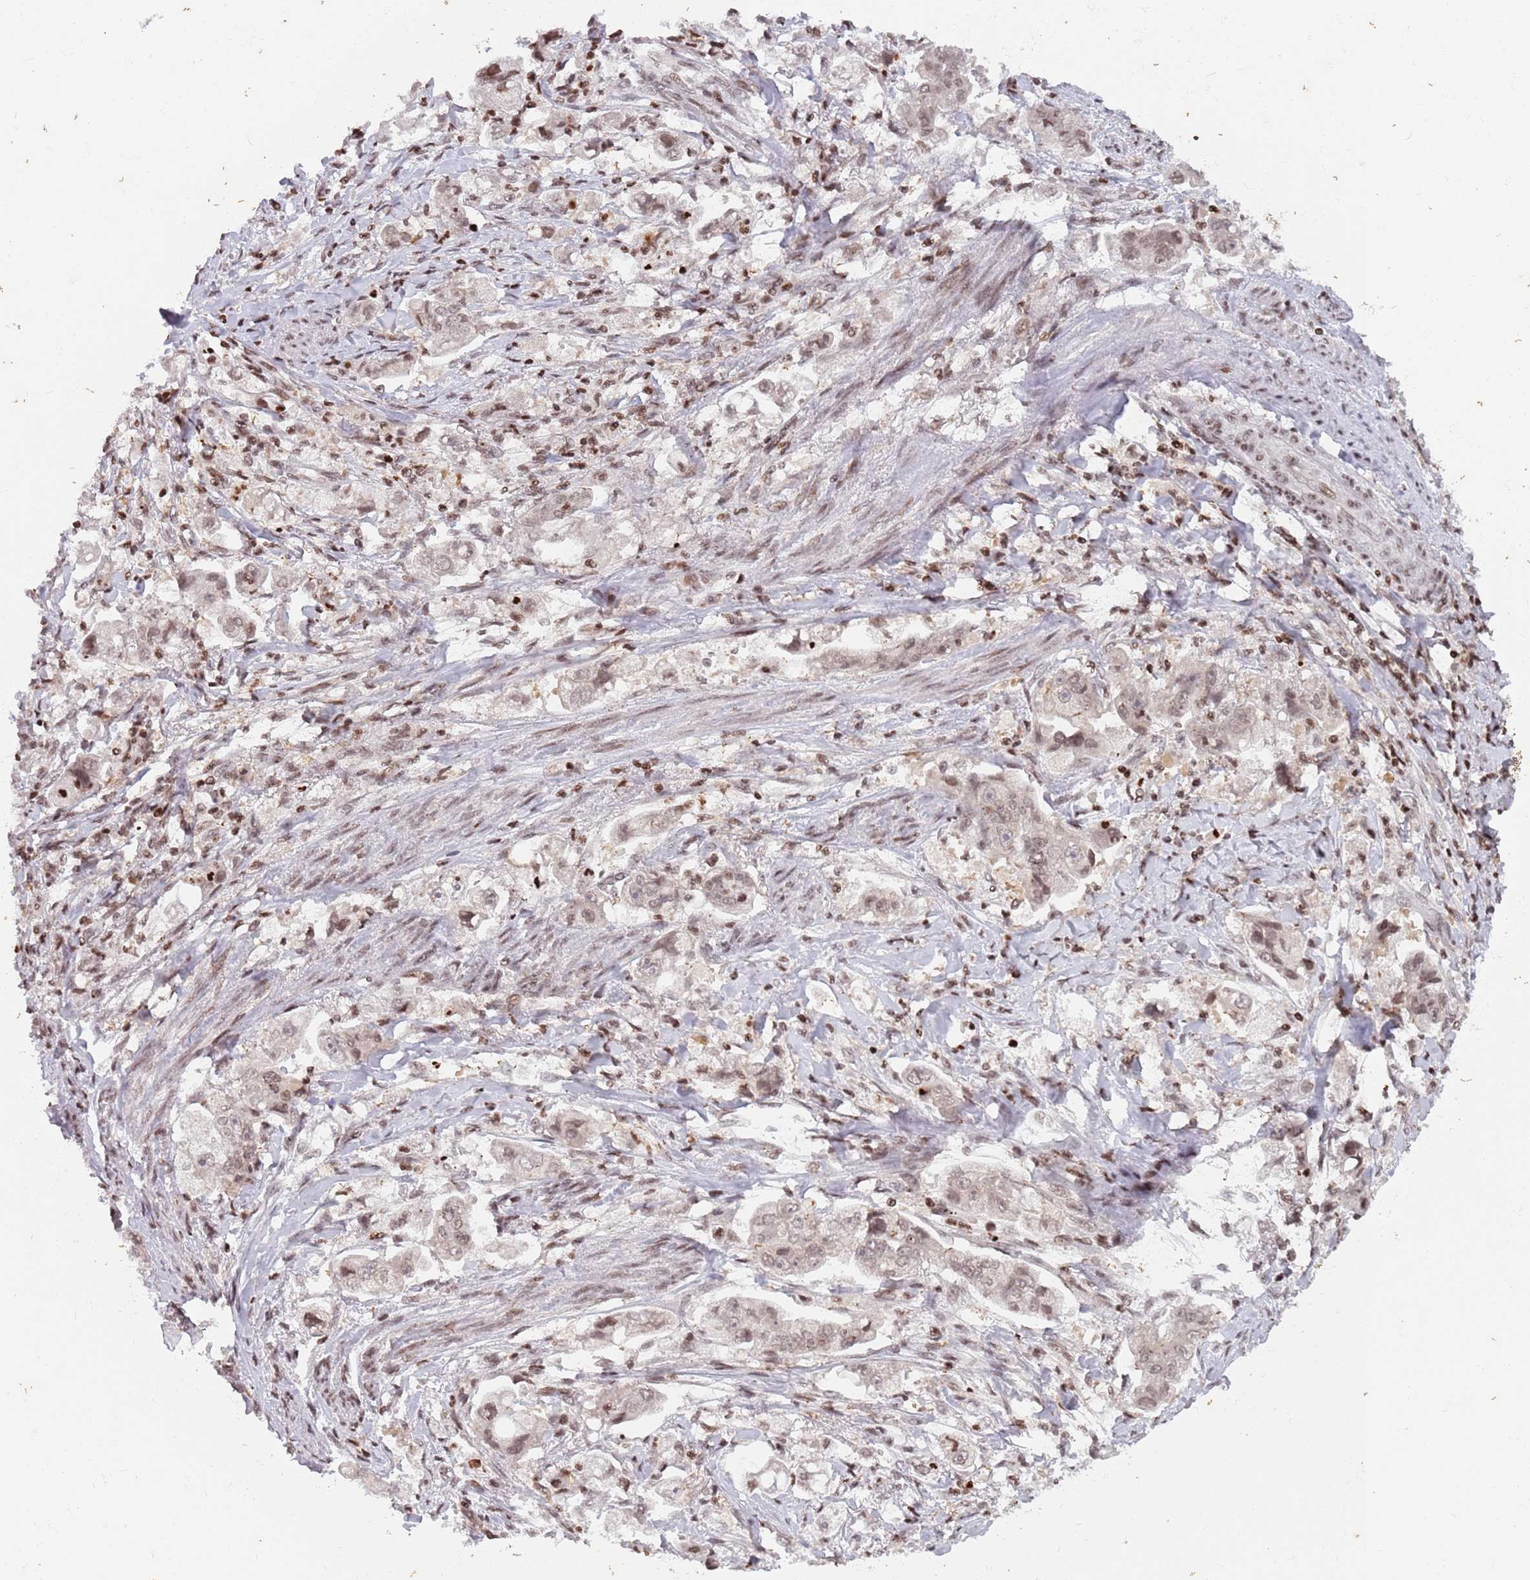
{"staining": {"intensity": "weak", "quantity": ">75%", "location": "nuclear"}, "tissue": "stomach cancer", "cell_type": "Tumor cells", "image_type": "cancer", "snomed": [{"axis": "morphology", "description": "Adenocarcinoma, NOS"}, {"axis": "topography", "description": "Stomach"}], "caption": "Immunohistochemistry of human stomach cancer displays low levels of weak nuclear expression in approximately >75% of tumor cells. The staining is performed using DAB brown chromogen to label protein expression. The nuclei are counter-stained blue using hematoxylin.", "gene": "SH3RF3", "patient": {"sex": "male", "age": 62}}